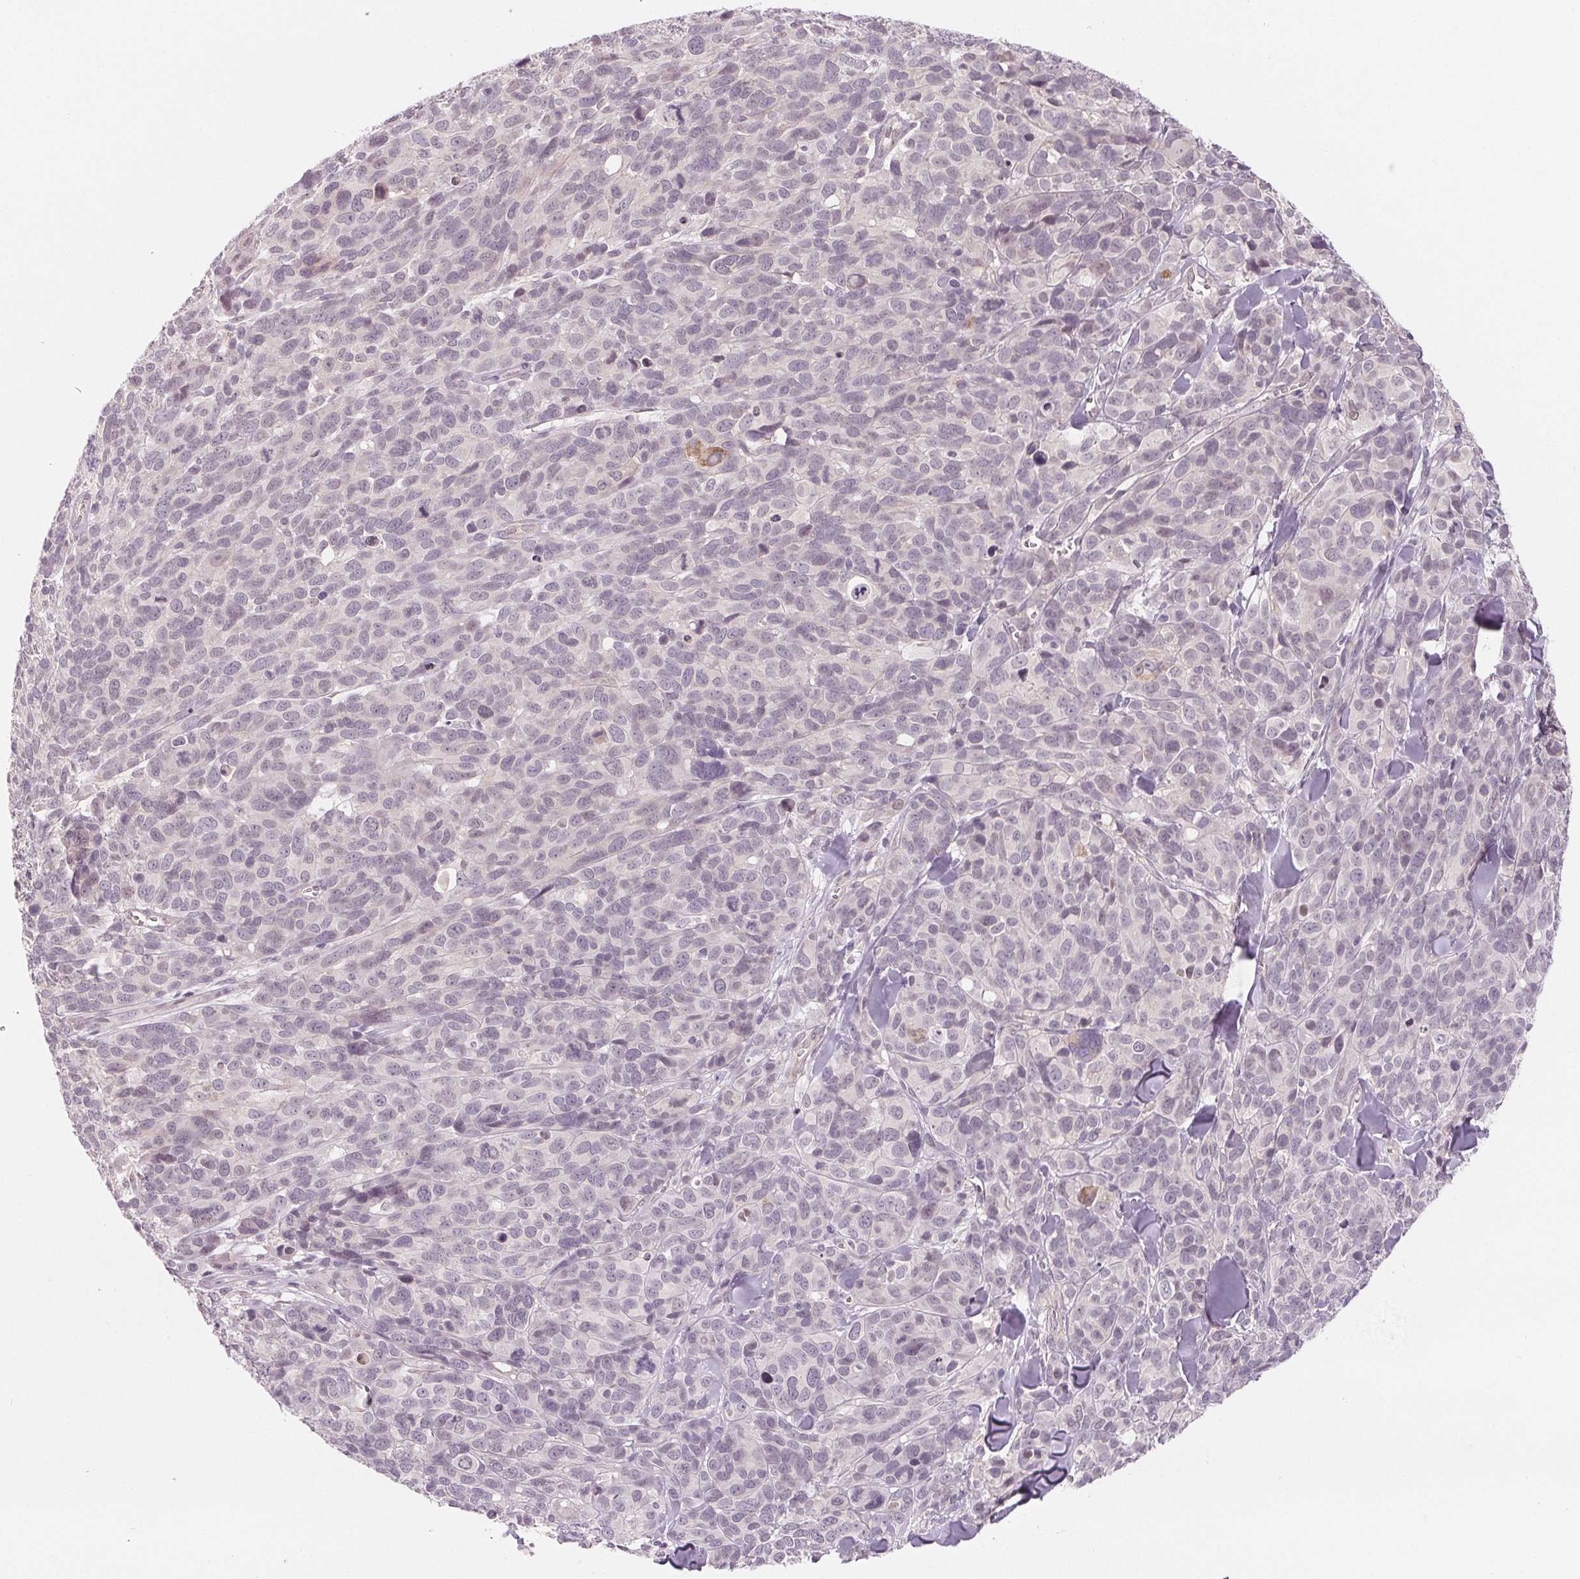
{"staining": {"intensity": "negative", "quantity": "none", "location": "none"}, "tissue": "melanoma", "cell_type": "Tumor cells", "image_type": "cancer", "snomed": [{"axis": "morphology", "description": "Malignant melanoma, NOS"}, {"axis": "topography", "description": "Skin"}], "caption": "High magnification brightfield microscopy of malignant melanoma stained with DAB (3,3'-diaminobenzidine) (brown) and counterstained with hematoxylin (blue): tumor cells show no significant positivity.", "gene": "CFC1", "patient": {"sex": "male", "age": 51}}